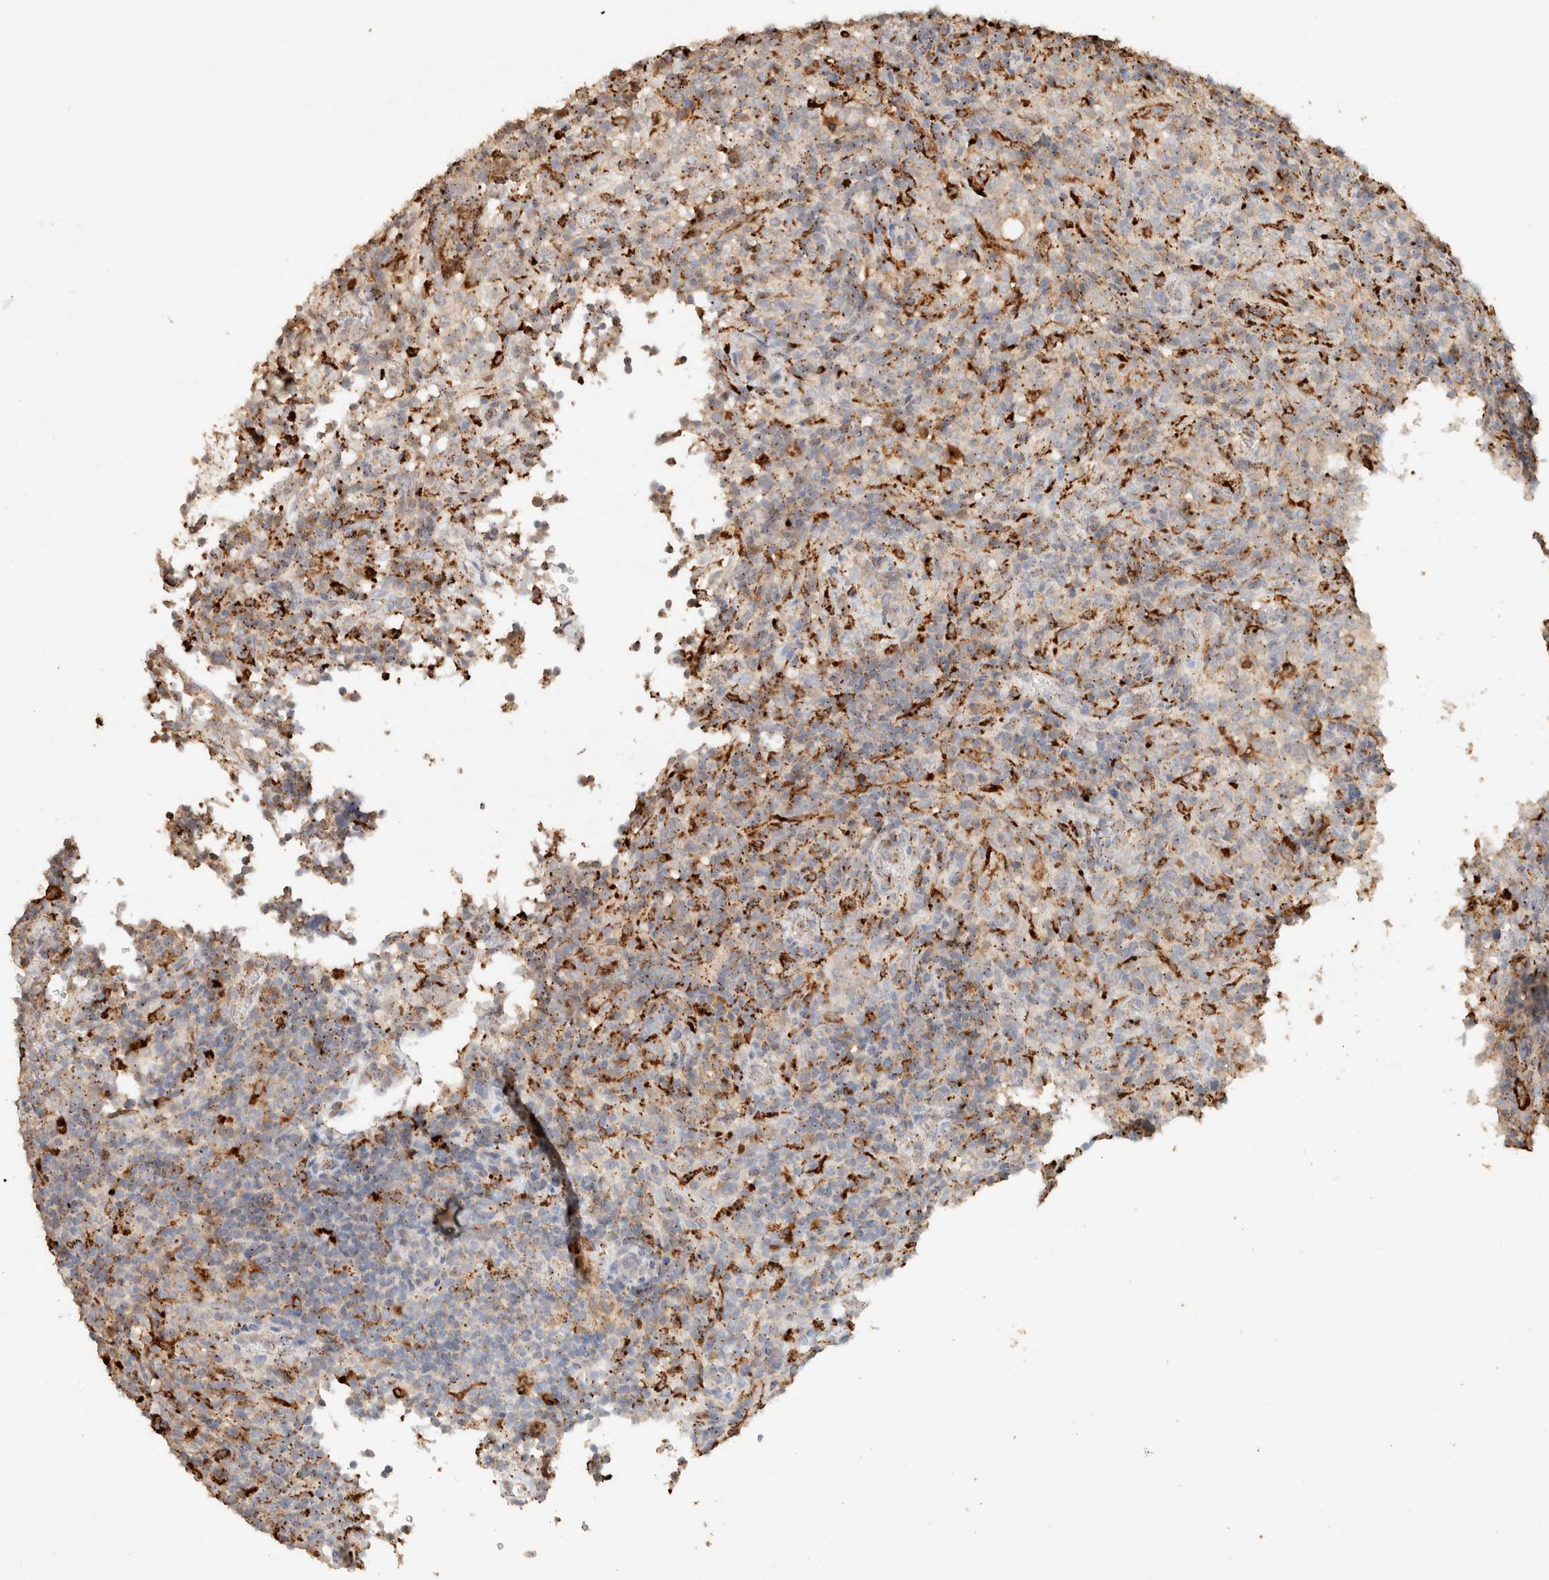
{"staining": {"intensity": "weak", "quantity": "25%-75%", "location": "cytoplasmic/membranous"}, "tissue": "lymphoma", "cell_type": "Tumor cells", "image_type": "cancer", "snomed": [{"axis": "morphology", "description": "Malignant lymphoma, non-Hodgkin's type, High grade"}, {"axis": "topography", "description": "Lymph node"}], "caption": "Immunohistochemistry (IHC) (DAB) staining of human lymphoma shows weak cytoplasmic/membranous protein expression in about 25%-75% of tumor cells.", "gene": "CTSC", "patient": {"sex": "female", "age": 76}}